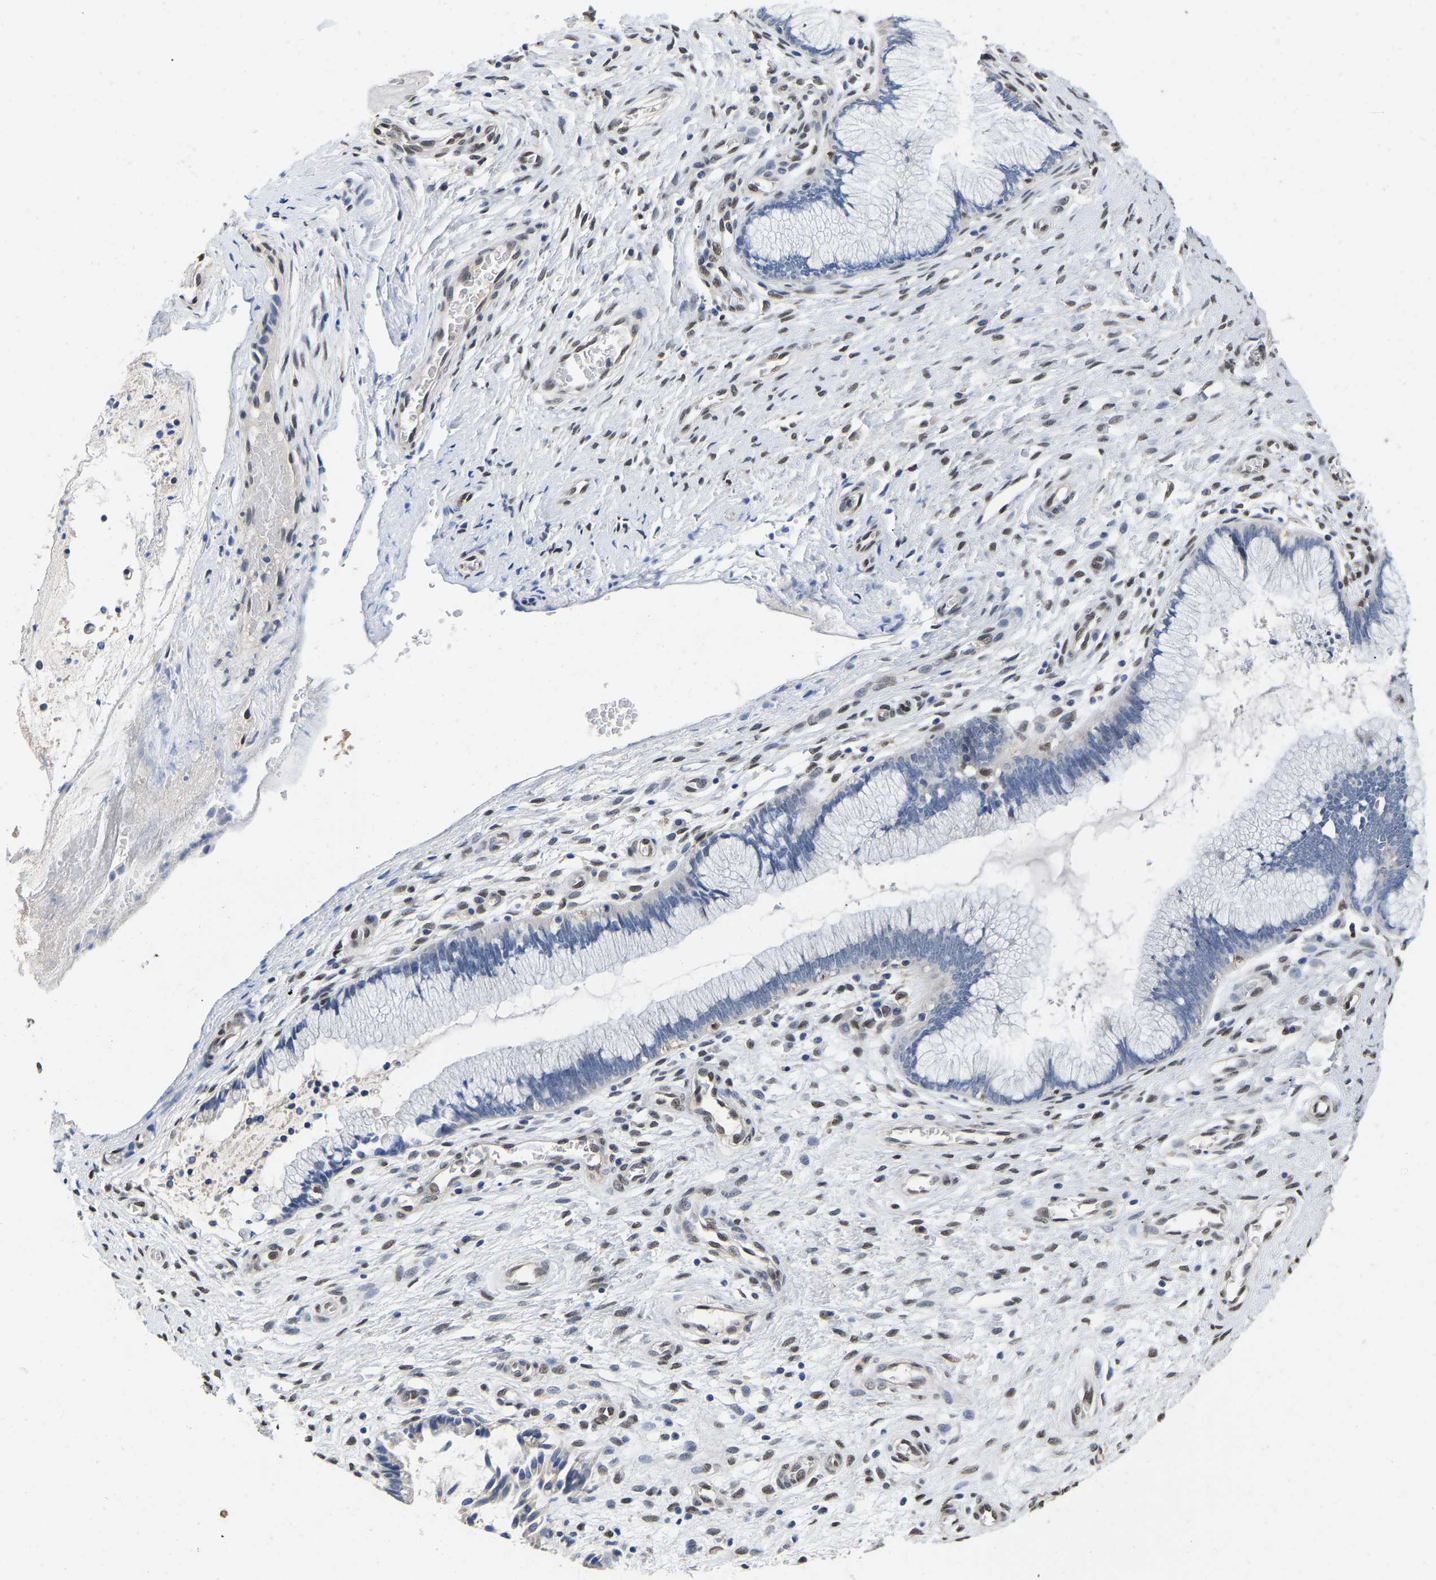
{"staining": {"intensity": "negative", "quantity": "none", "location": "none"}, "tissue": "cervix", "cell_type": "Glandular cells", "image_type": "normal", "snomed": [{"axis": "morphology", "description": "Normal tissue, NOS"}, {"axis": "topography", "description": "Cervix"}], "caption": "A high-resolution image shows immunohistochemistry staining of unremarkable cervix, which reveals no significant staining in glandular cells. The staining is performed using DAB (3,3'-diaminobenzidine) brown chromogen with nuclei counter-stained in using hematoxylin.", "gene": "QKI", "patient": {"sex": "female", "age": 55}}